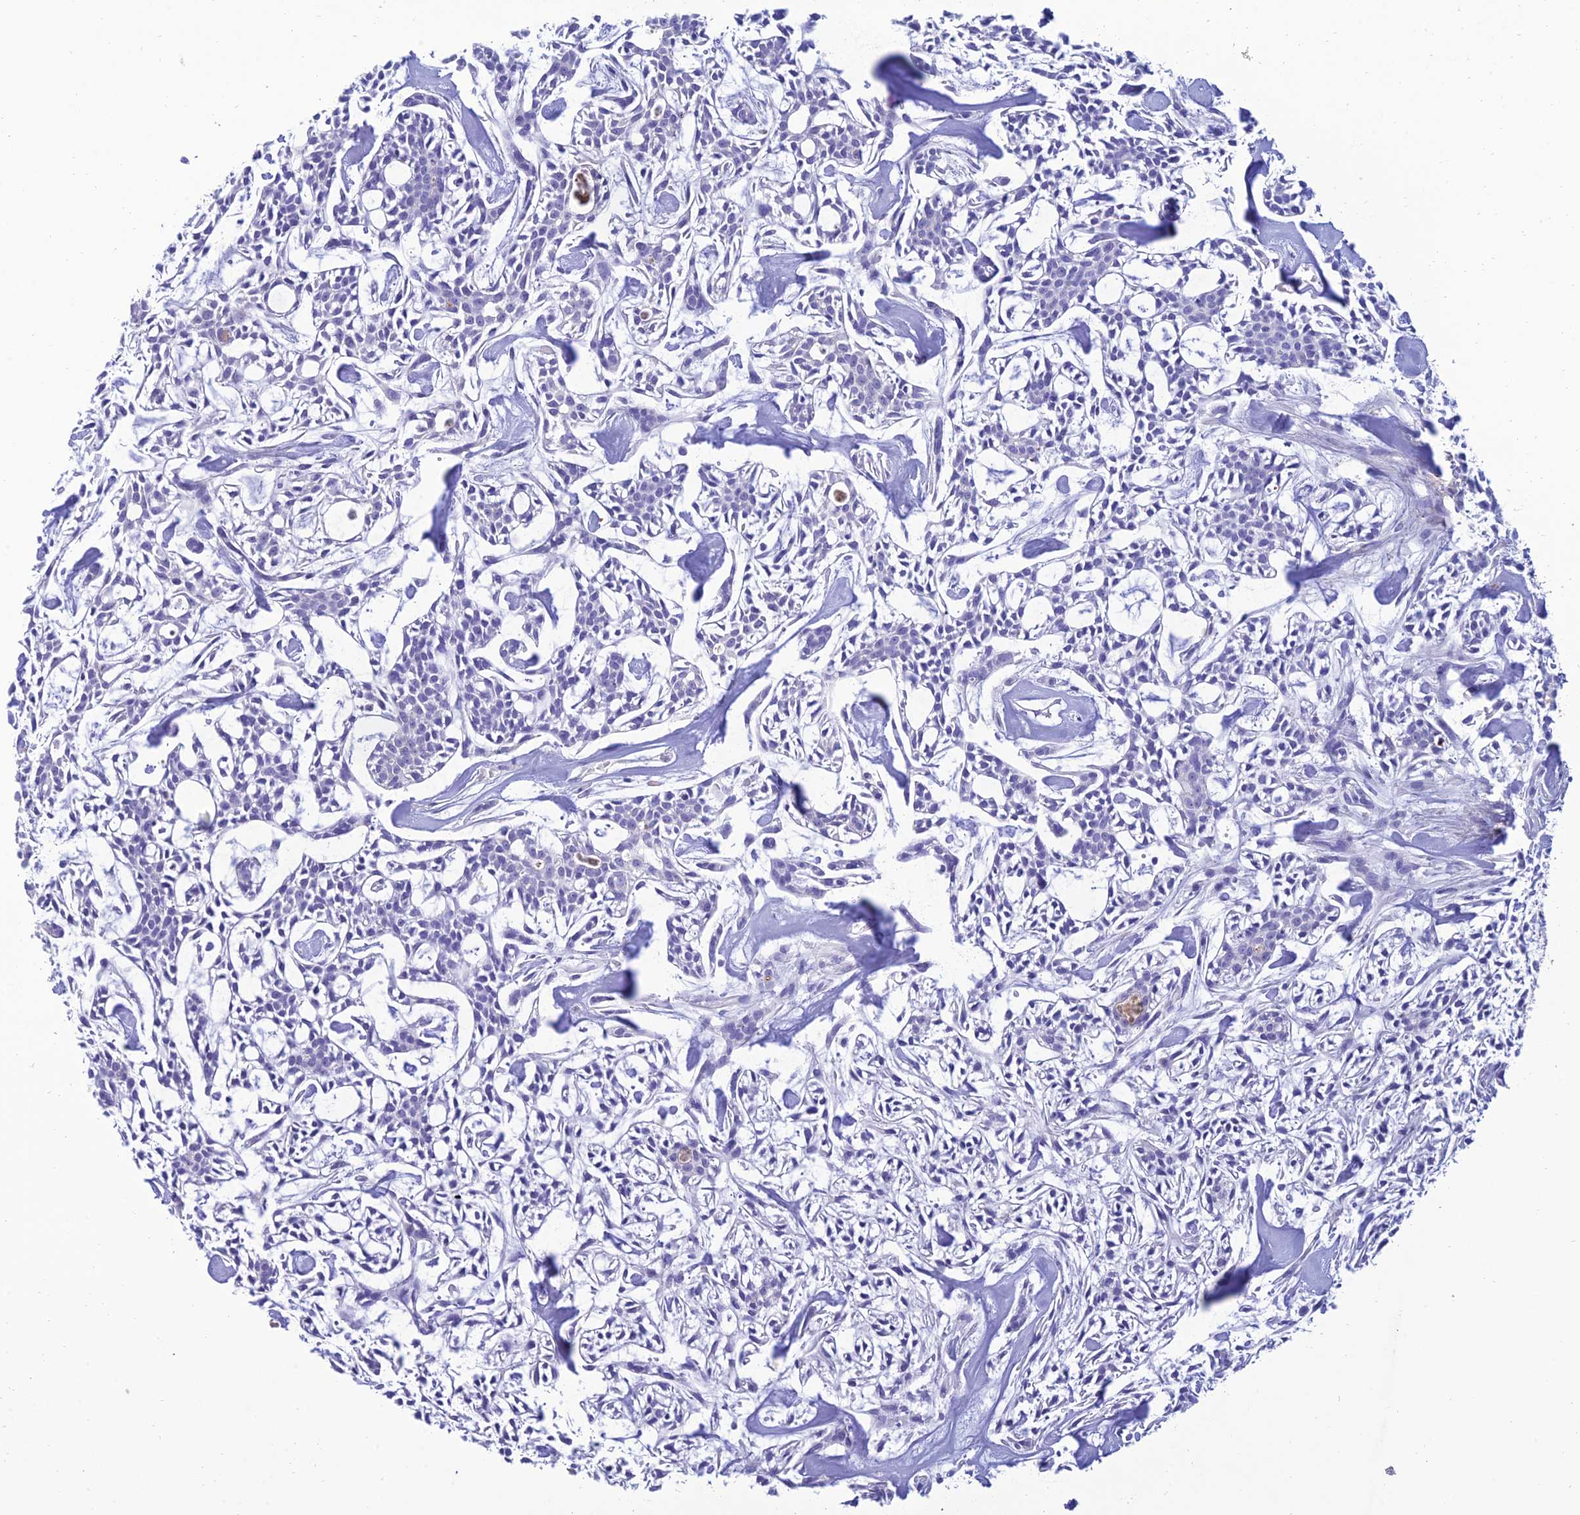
{"staining": {"intensity": "negative", "quantity": "none", "location": "none"}, "tissue": "head and neck cancer", "cell_type": "Tumor cells", "image_type": "cancer", "snomed": [{"axis": "morphology", "description": "Adenocarcinoma, NOS"}, {"axis": "topography", "description": "Salivary gland"}, {"axis": "topography", "description": "Head-Neck"}], "caption": "Head and neck cancer (adenocarcinoma) stained for a protein using immunohistochemistry exhibits no staining tumor cells.", "gene": "MAL2", "patient": {"sex": "male", "age": 55}}